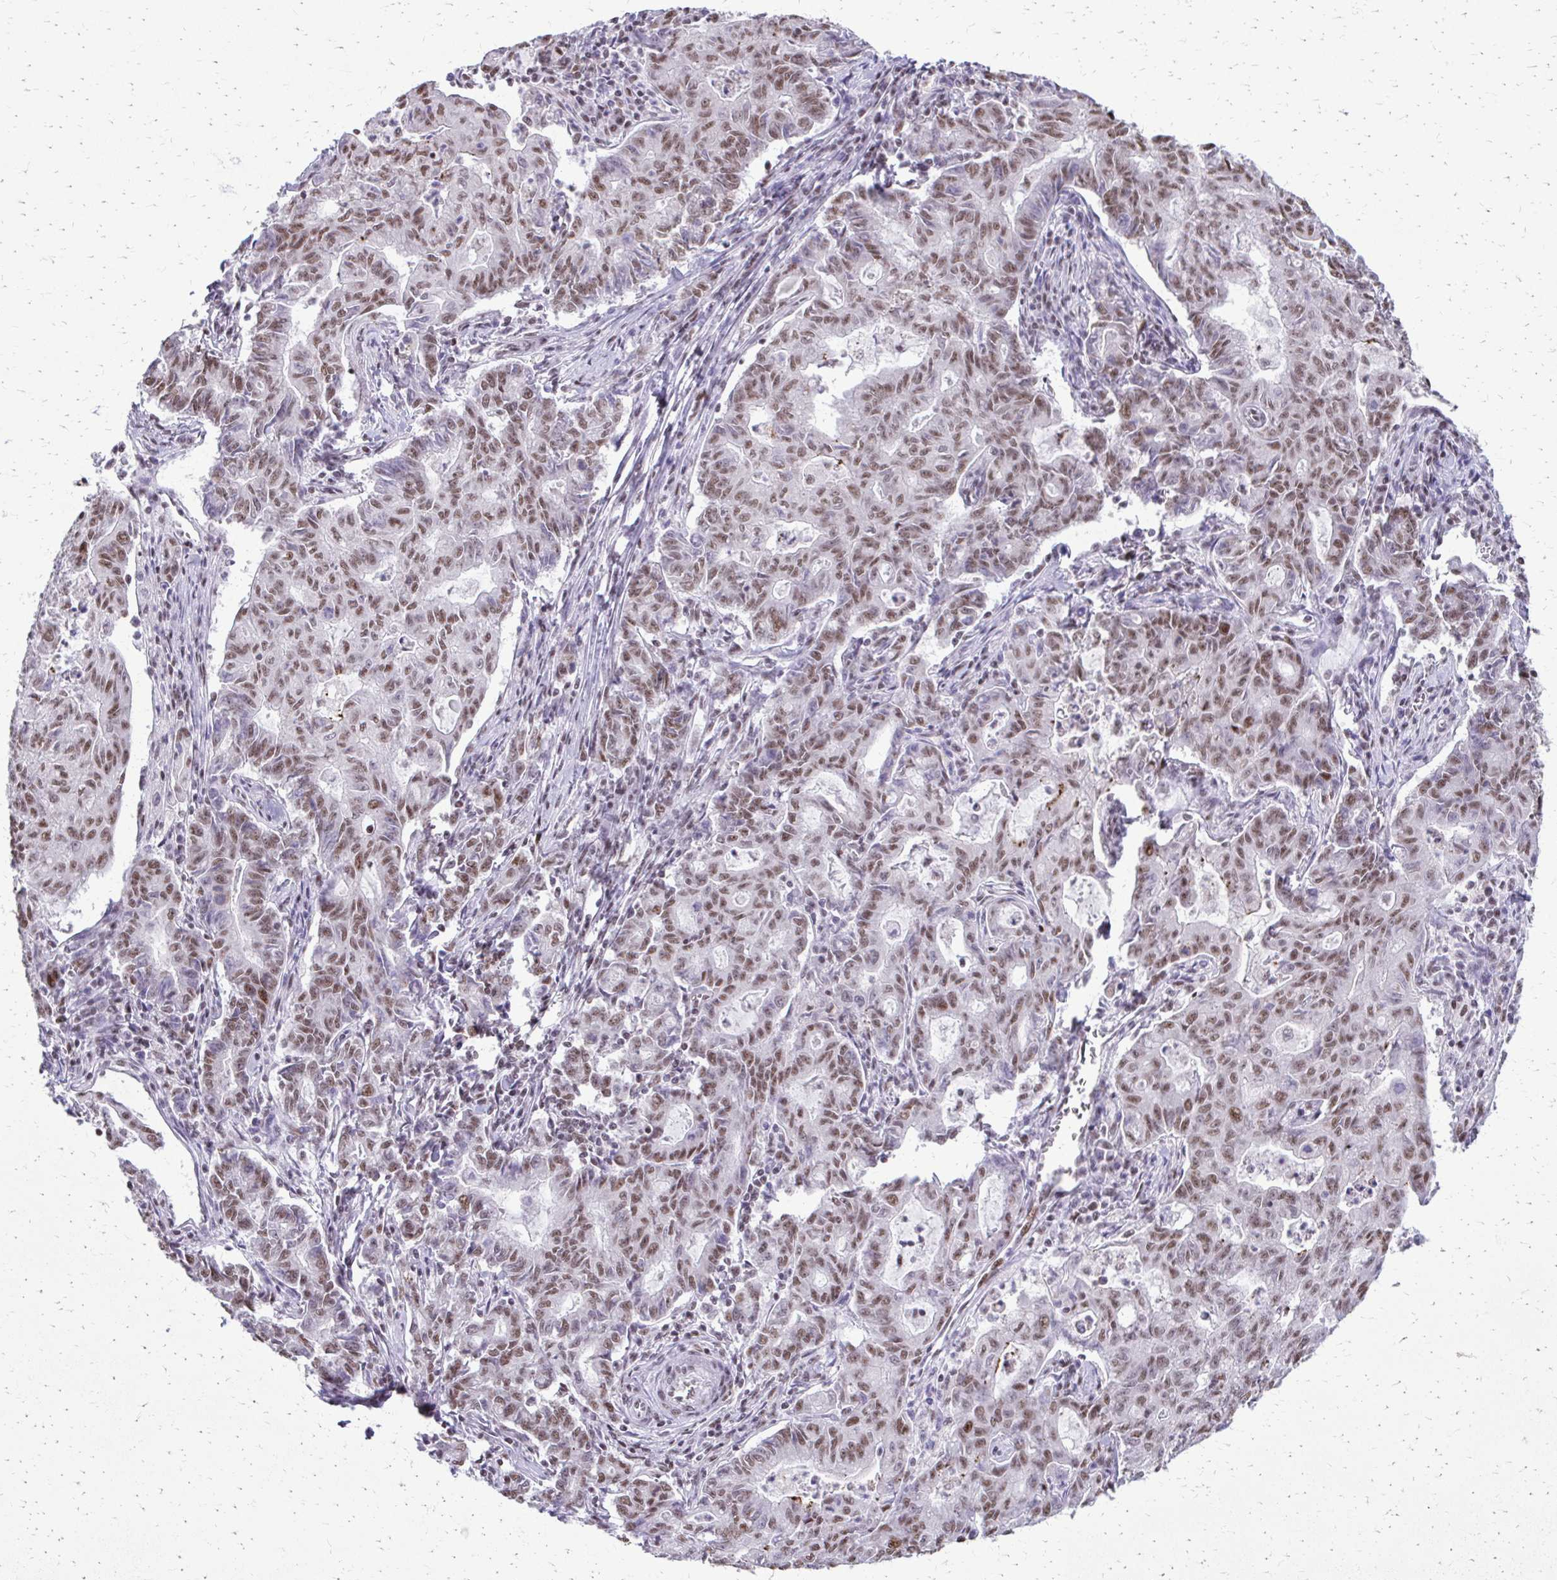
{"staining": {"intensity": "moderate", "quantity": ">75%", "location": "nuclear"}, "tissue": "stomach cancer", "cell_type": "Tumor cells", "image_type": "cancer", "snomed": [{"axis": "morphology", "description": "Adenocarcinoma, NOS"}, {"axis": "topography", "description": "Stomach, upper"}], "caption": "Stomach adenocarcinoma stained with a protein marker shows moderate staining in tumor cells.", "gene": "SS18", "patient": {"sex": "female", "age": 79}}